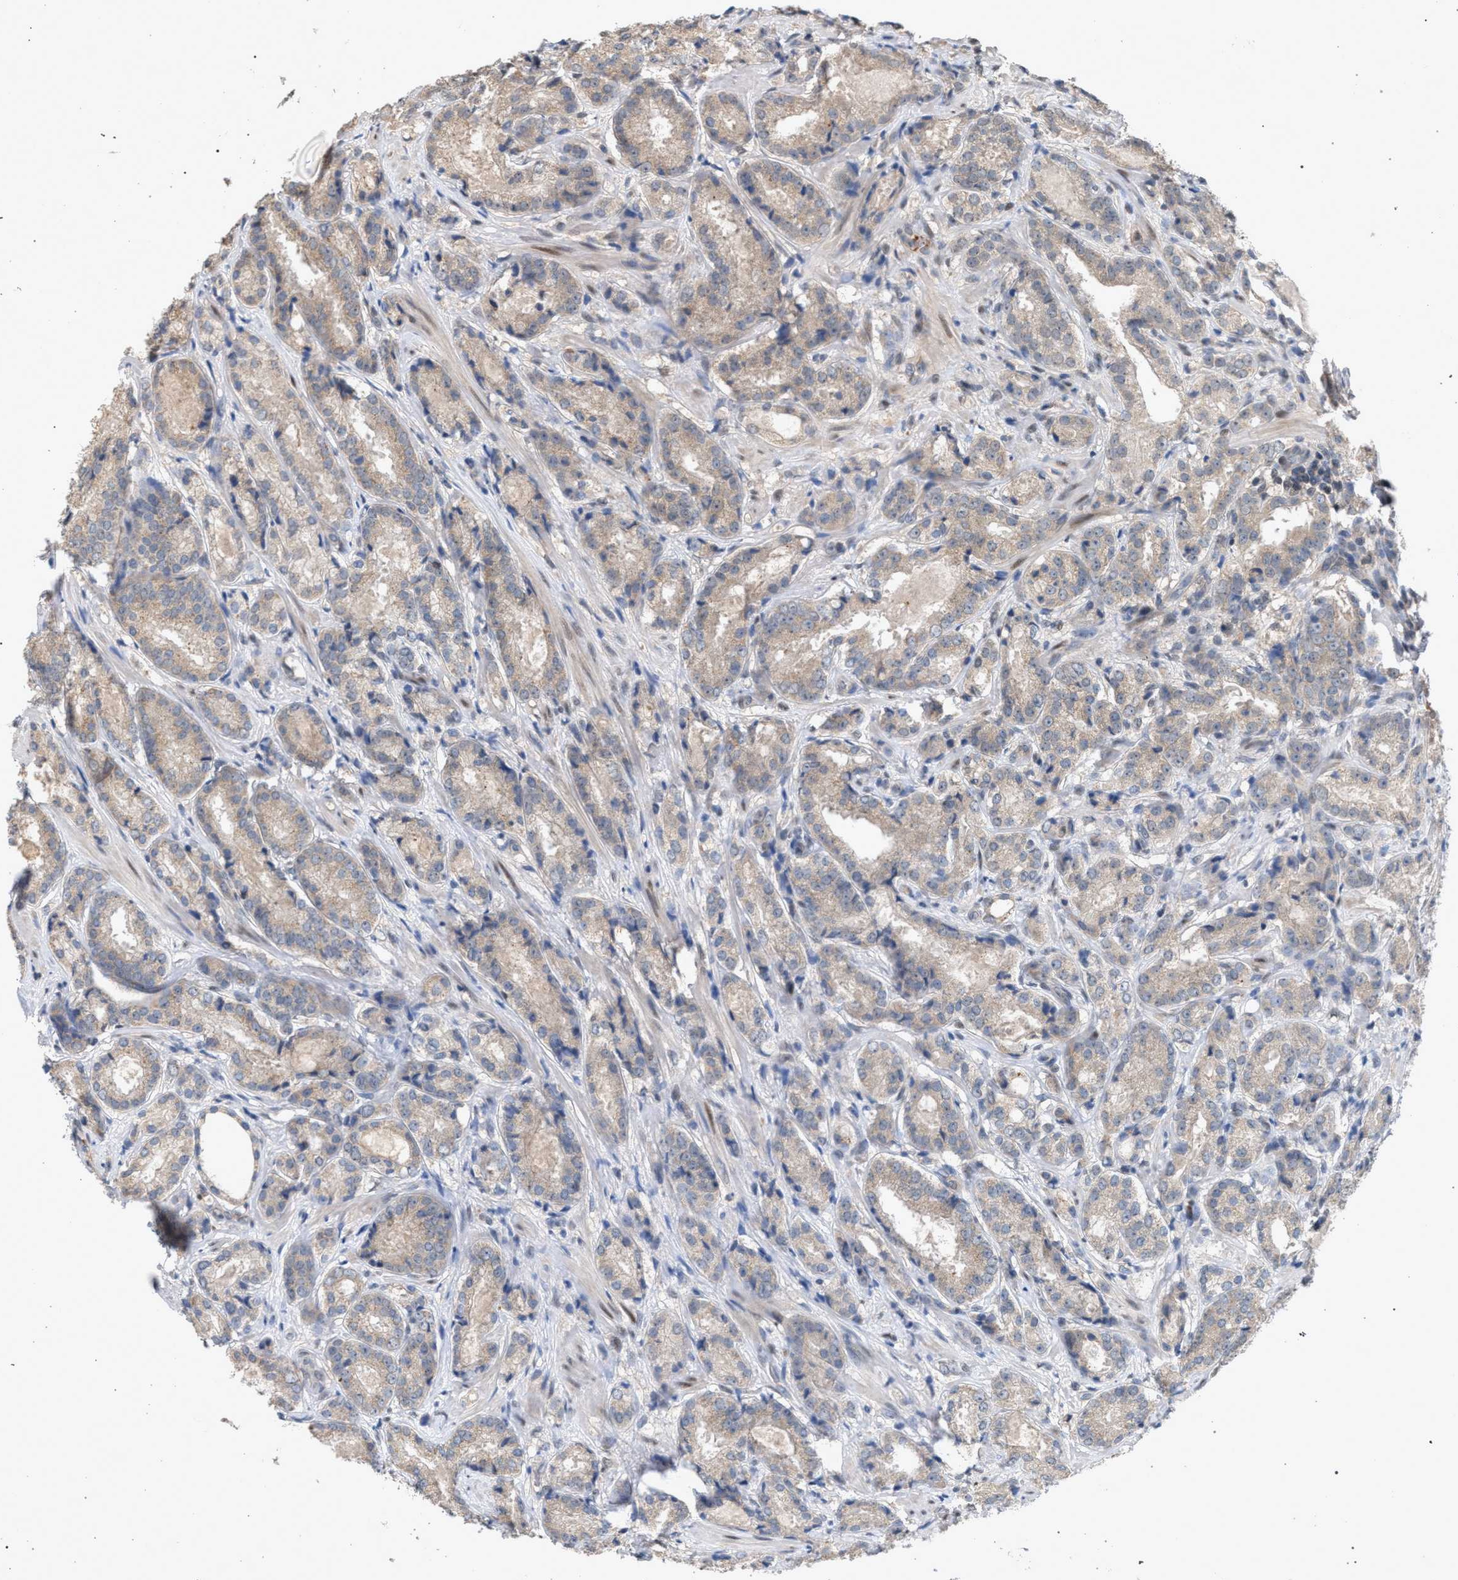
{"staining": {"intensity": "weak", "quantity": "25%-75%", "location": "cytoplasmic/membranous"}, "tissue": "prostate cancer", "cell_type": "Tumor cells", "image_type": "cancer", "snomed": [{"axis": "morphology", "description": "Adenocarcinoma, Low grade"}, {"axis": "topography", "description": "Prostate"}], "caption": "Protein analysis of prostate cancer tissue demonstrates weak cytoplasmic/membranous staining in approximately 25%-75% of tumor cells.", "gene": "TECPR1", "patient": {"sex": "male", "age": 69}}